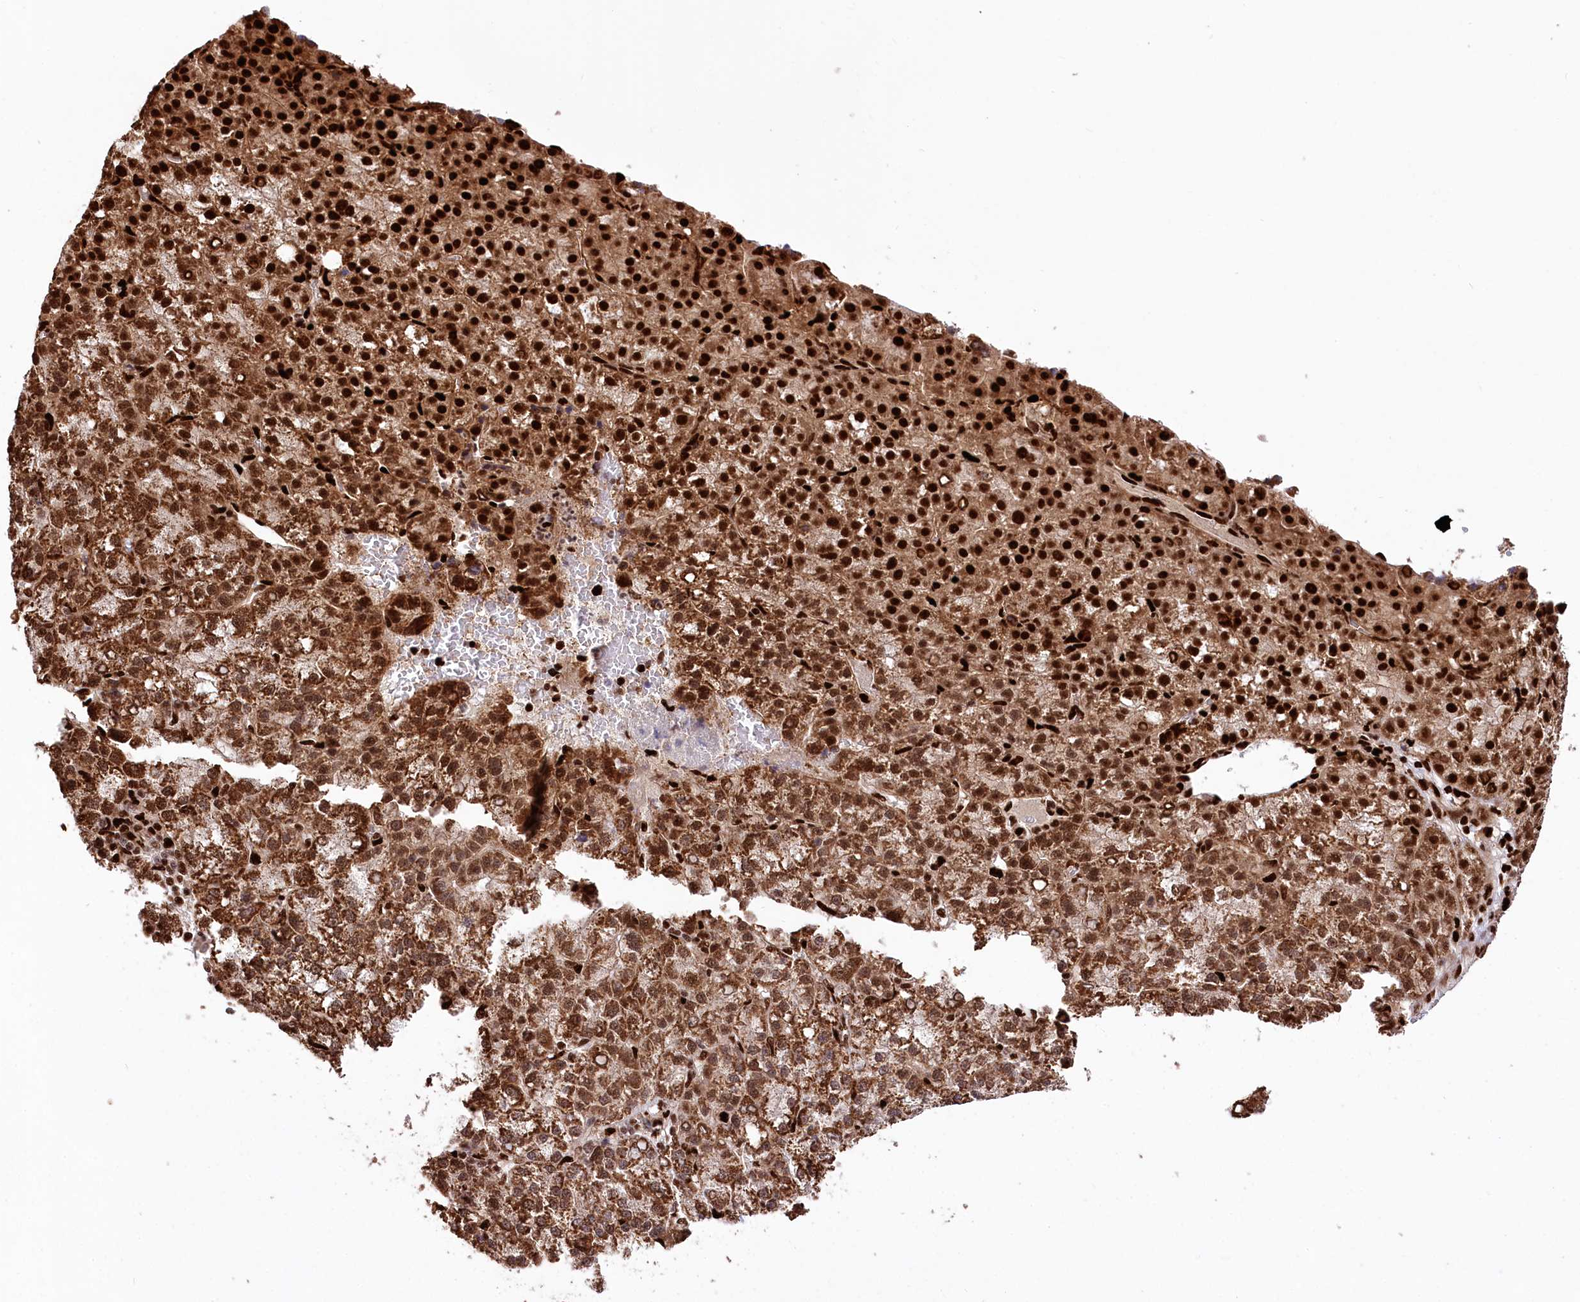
{"staining": {"intensity": "strong", "quantity": ">75%", "location": "cytoplasmic/membranous,nuclear"}, "tissue": "liver cancer", "cell_type": "Tumor cells", "image_type": "cancer", "snomed": [{"axis": "morphology", "description": "Carcinoma, Hepatocellular, NOS"}, {"axis": "topography", "description": "Liver"}], "caption": "Hepatocellular carcinoma (liver) stained with a brown dye displays strong cytoplasmic/membranous and nuclear positive positivity in approximately >75% of tumor cells.", "gene": "FIGN", "patient": {"sex": "female", "age": 58}}